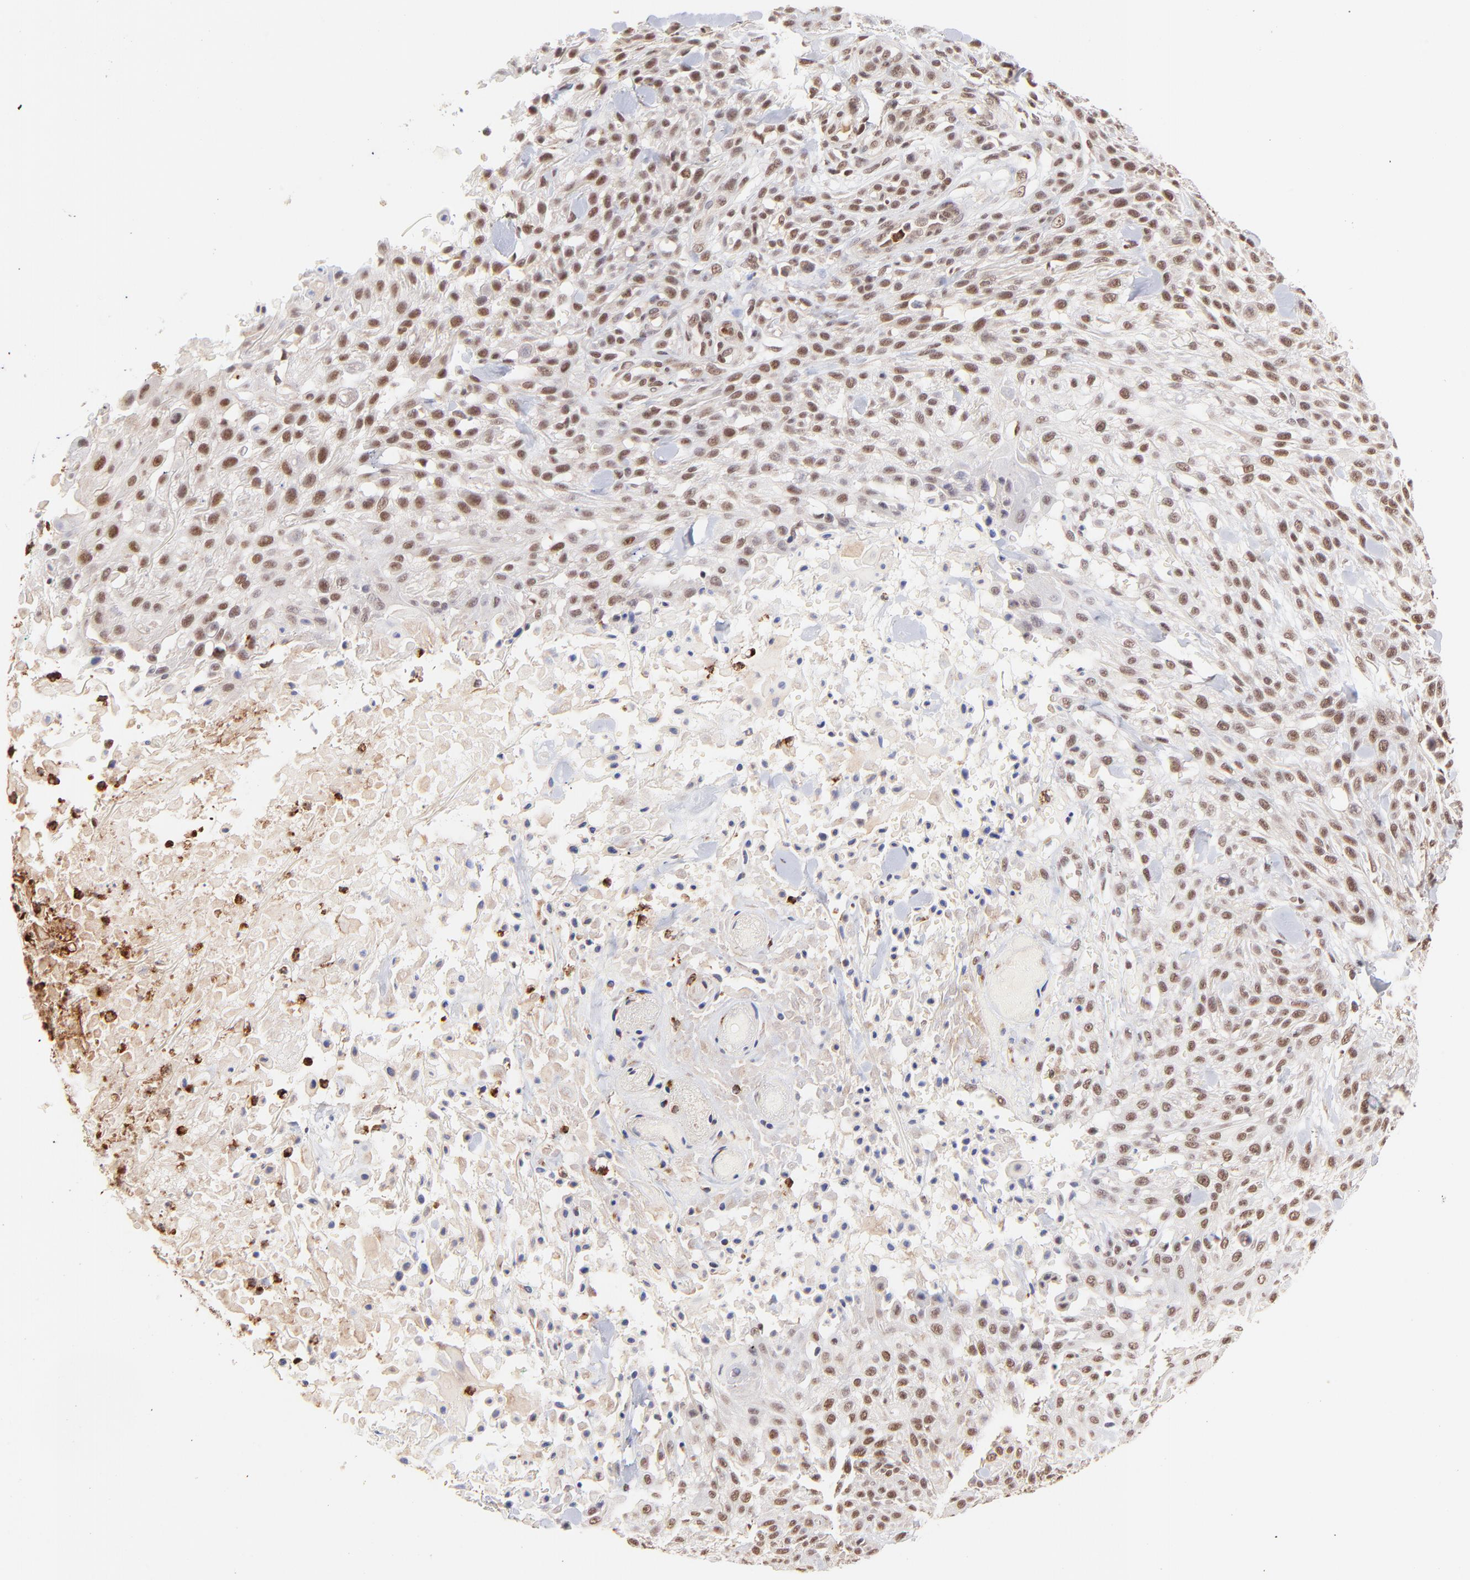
{"staining": {"intensity": "moderate", "quantity": ">75%", "location": "nuclear"}, "tissue": "skin cancer", "cell_type": "Tumor cells", "image_type": "cancer", "snomed": [{"axis": "morphology", "description": "Squamous cell carcinoma, NOS"}, {"axis": "topography", "description": "Skin"}], "caption": "Immunohistochemistry image of neoplastic tissue: skin cancer stained using IHC shows medium levels of moderate protein expression localized specifically in the nuclear of tumor cells, appearing as a nuclear brown color.", "gene": "MED12", "patient": {"sex": "female", "age": 42}}